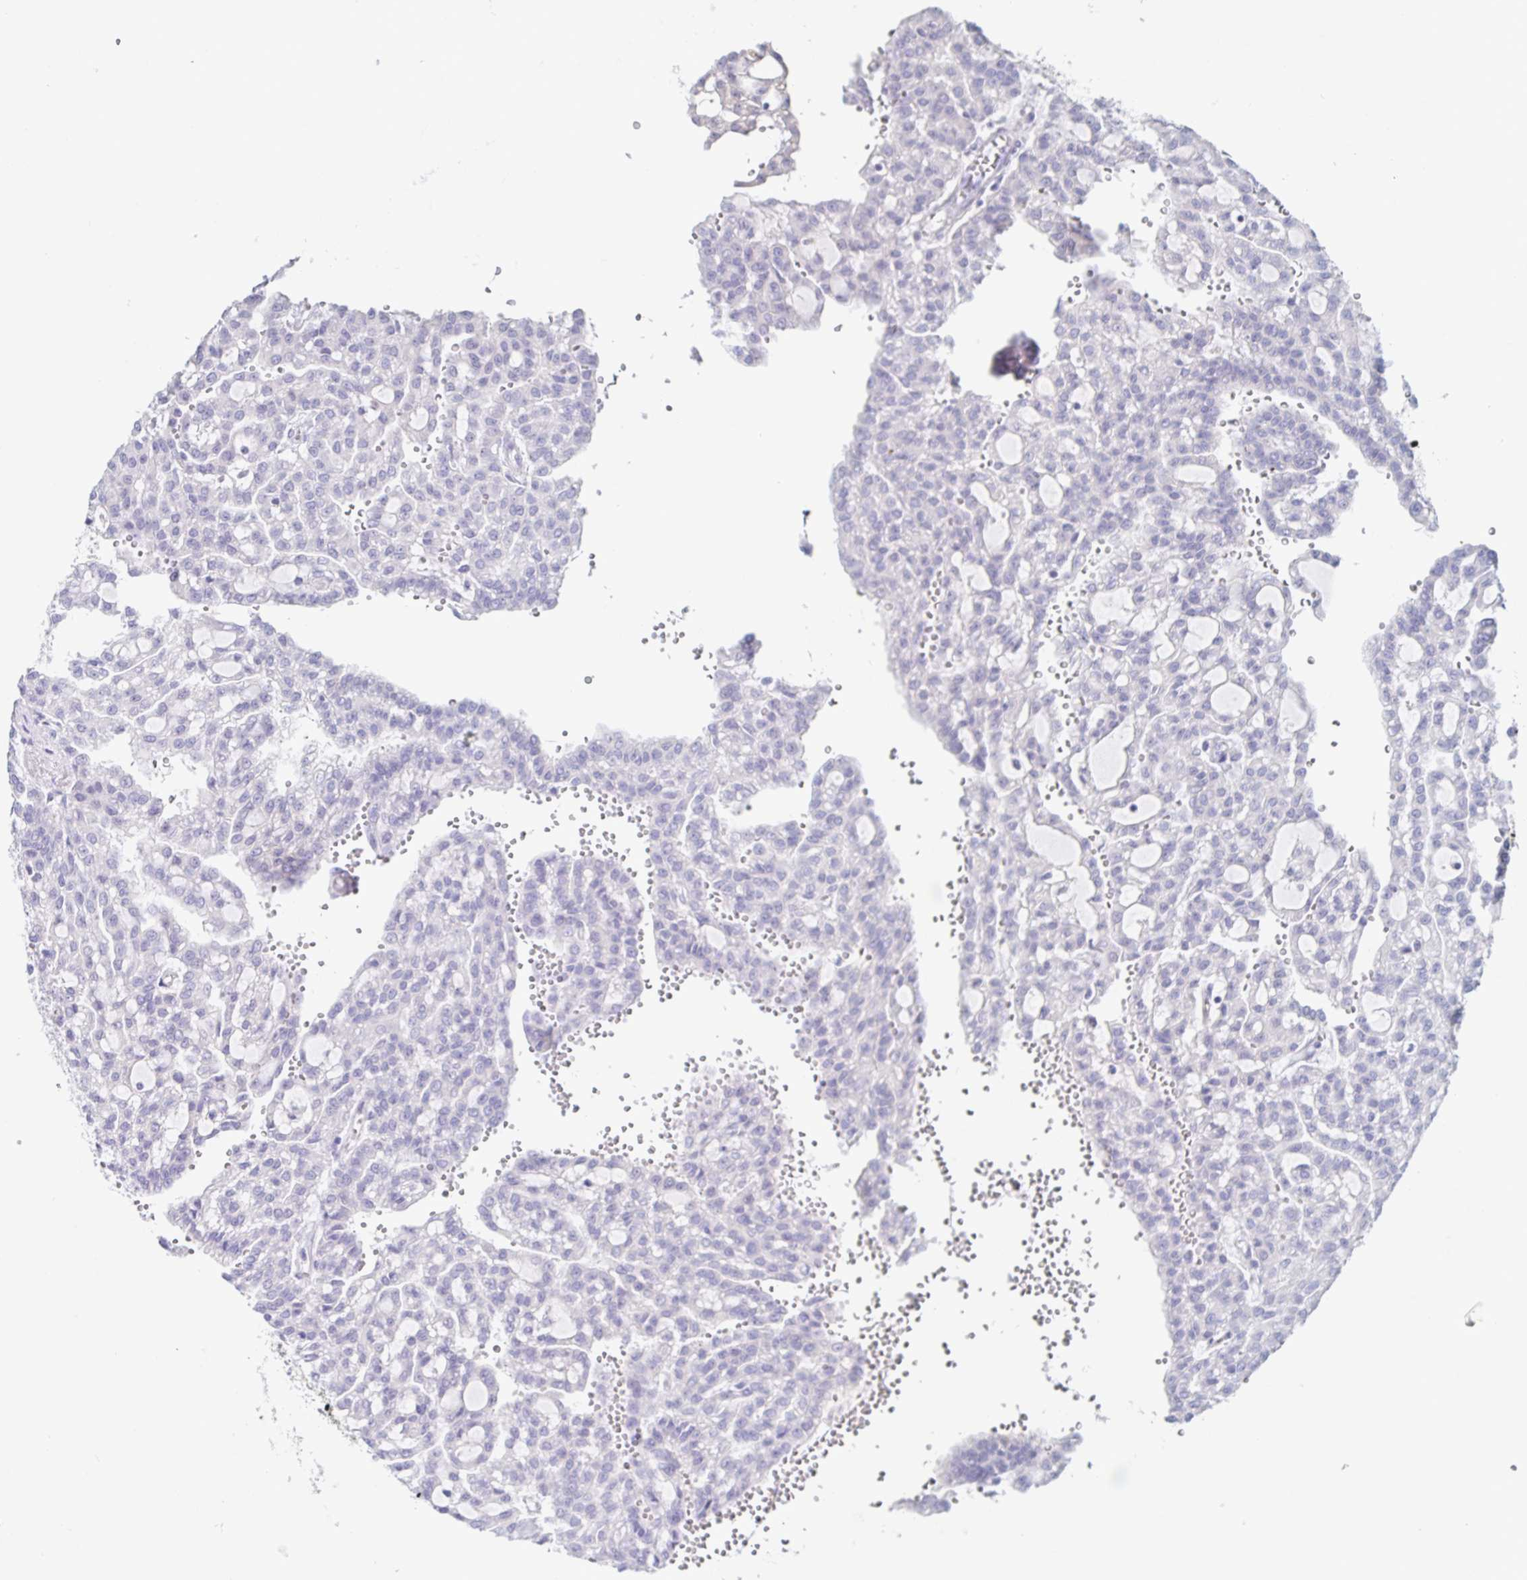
{"staining": {"intensity": "negative", "quantity": "none", "location": "none"}, "tissue": "renal cancer", "cell_type": "Tumor cells", "image_type": "cancer", "snomed": [{"axis": "morphology", "description": "Adenocarcinoma, NOS"}, {"axis": "topography", "description": "Kidney"}], "caption": "This photomicrograph is of renal cancer stained with immunohistochemistry (IHC) to label a protein in brown with the nuclei are counter-stained blue. There is no expression in tumor cells. (Stains: DAB immunohistochemistry (IHC) with hematoxylin counter stain, Microscopy: brightfield microscopy at high magnification).", "gene": "HTR2A", "patient": {"sex": "male", "age": 63}}